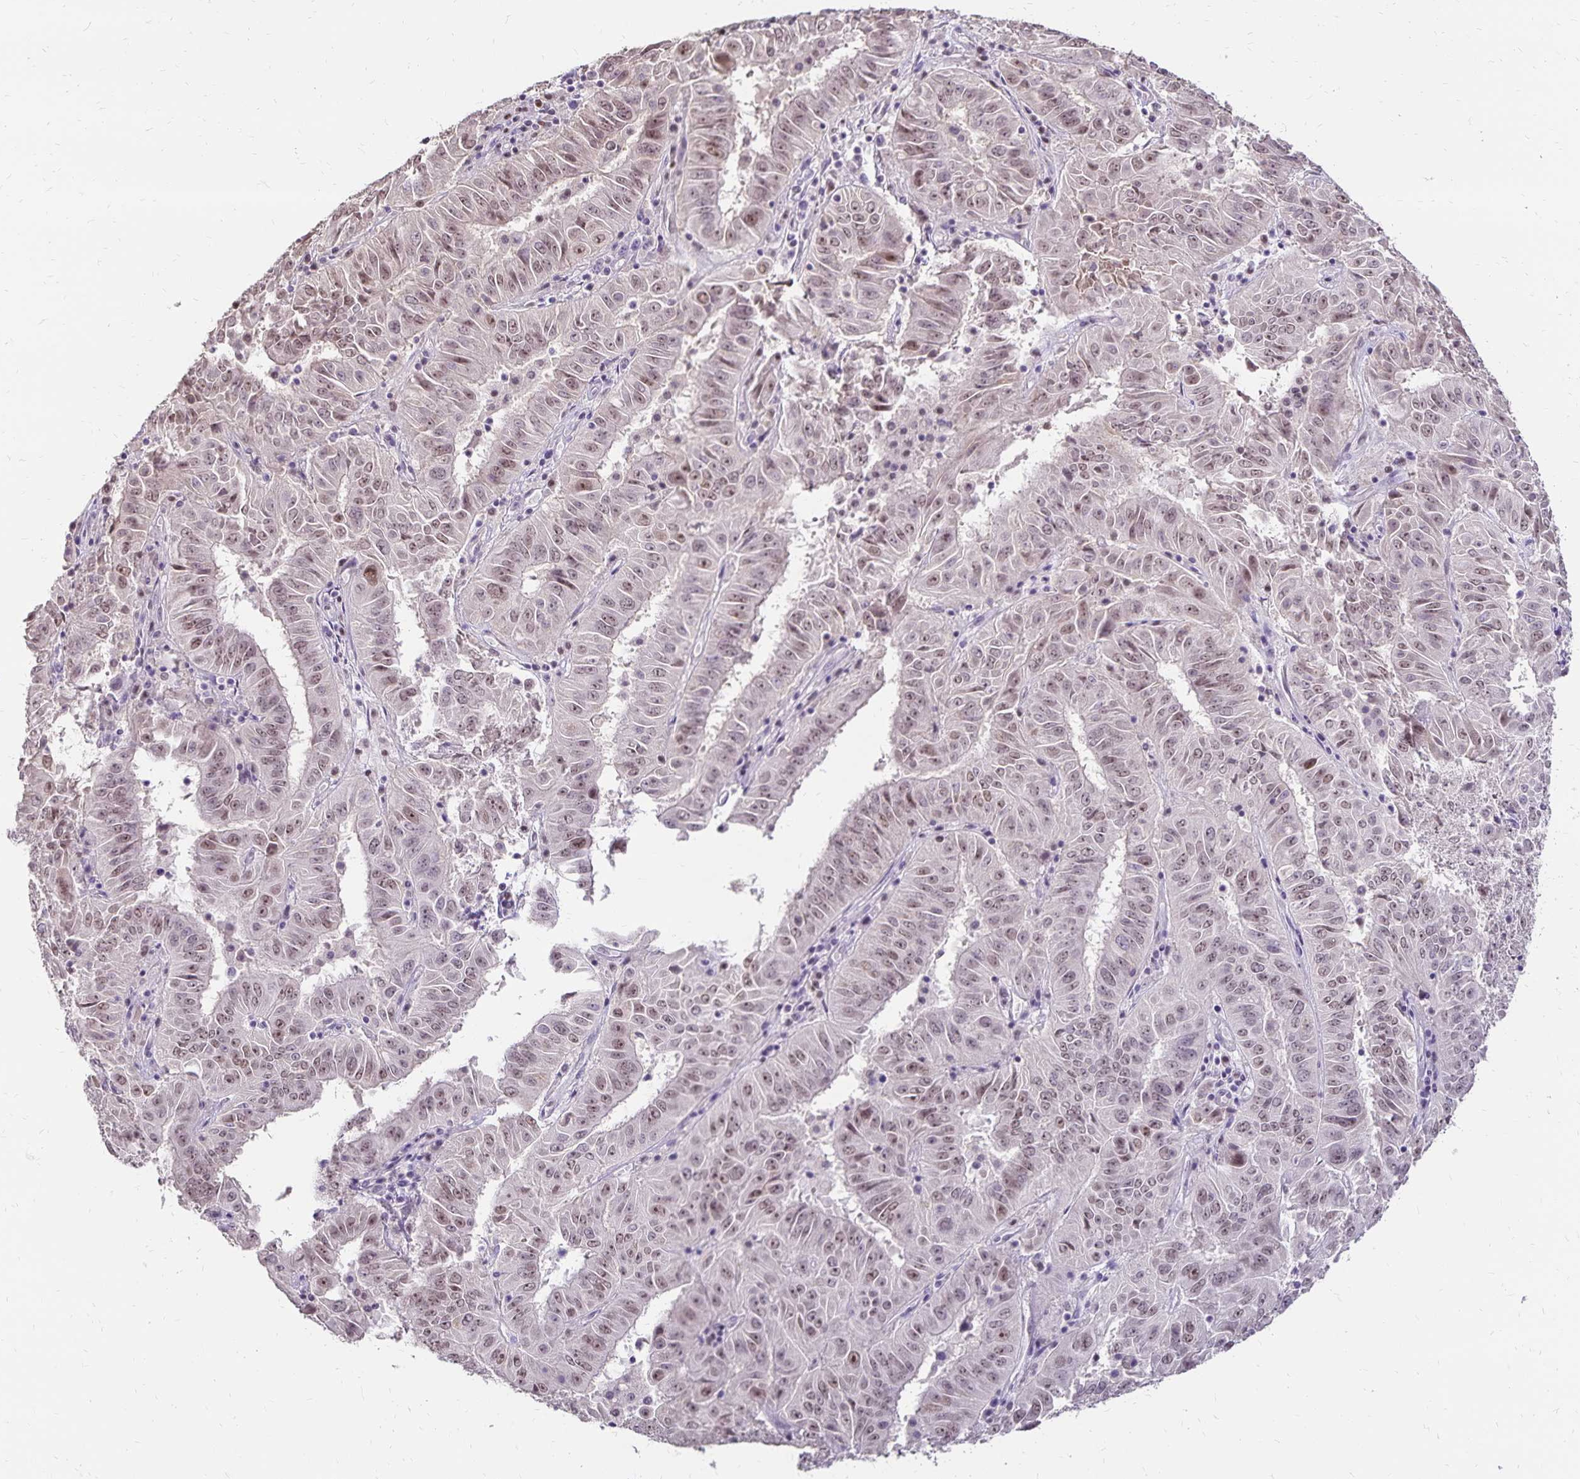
{"staining": {"intensity": "moderate", "quantity": ">75%", "location": "nuclear"}, "tissue": "pancreatic cancer", "cell_type": "Tumor cells", "image_type": "cancer", "snomed": [{"axis": "morphology", "description": "Adenocarcinoma, NOS"}, {"axis": "topography", "description": "Pancreas"}], "caption": "This is a micrograph of IHC staining of pancreatic cancer (adenocarcinoma), which shows moderate expression in the nuclear of tumor cells.", "gene": "POLB", "patient": {"sex": "male", "age": 63}}